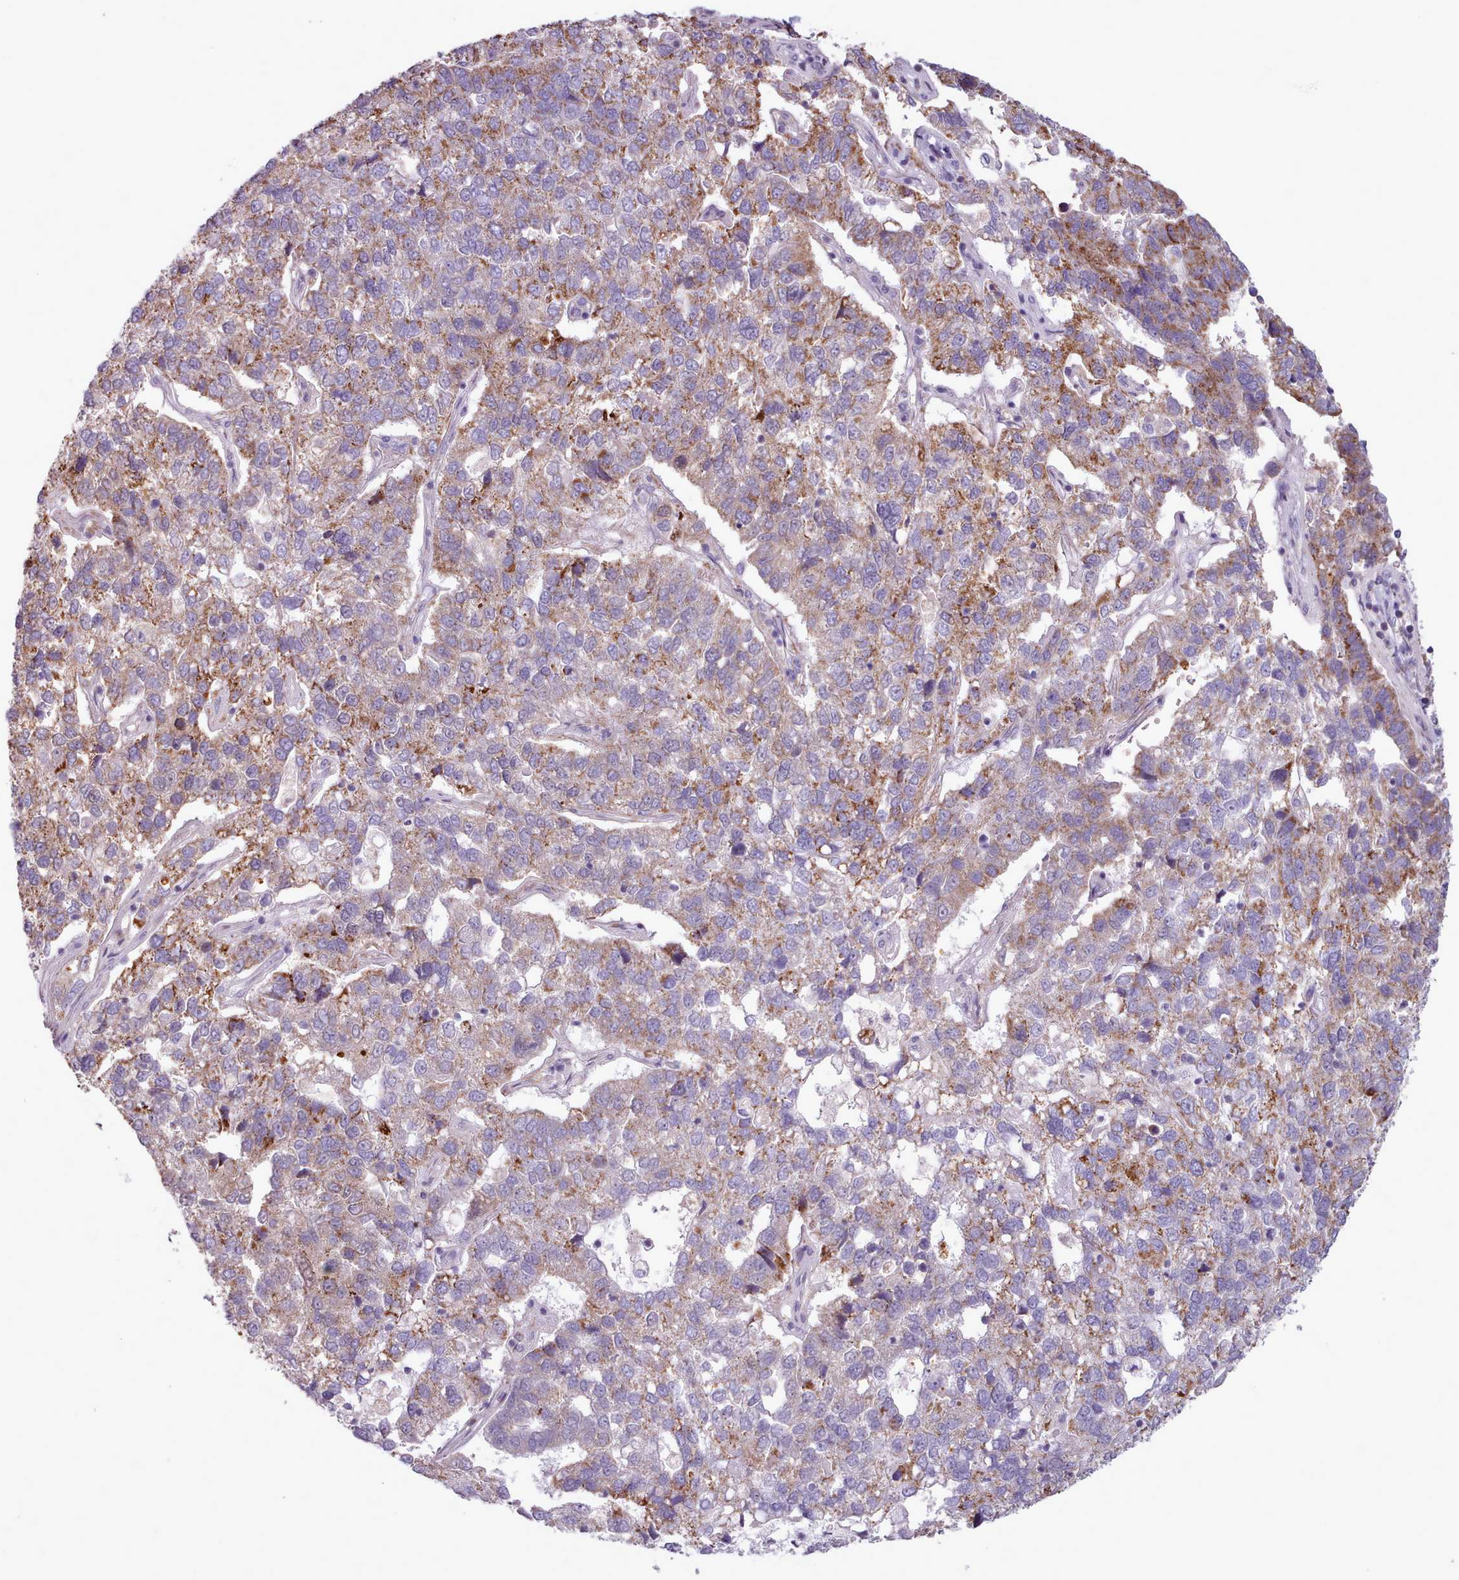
{"staining": {"intensity": "strong", "quantity": "25%-75%", "location": "cytoplasmic/membranous"}, "tissue": "pancreatic cancer", "cell_type": "Tumor cells", "image_type": "cancer", "snomed": [{"axis": "morphology", "description": "Adenocarcinoma, NOS"}, {"axis": "topography", "description": "Pancreas"}], "caption": "The photomicrograph displays a brown stain indicating the presence of a protein in the cytoplasmic/membranous of tumor cells in adenocarcinoma (pancreatic).", "gene": "AVL9", "patient": {"sex": "female", "age": 61}}